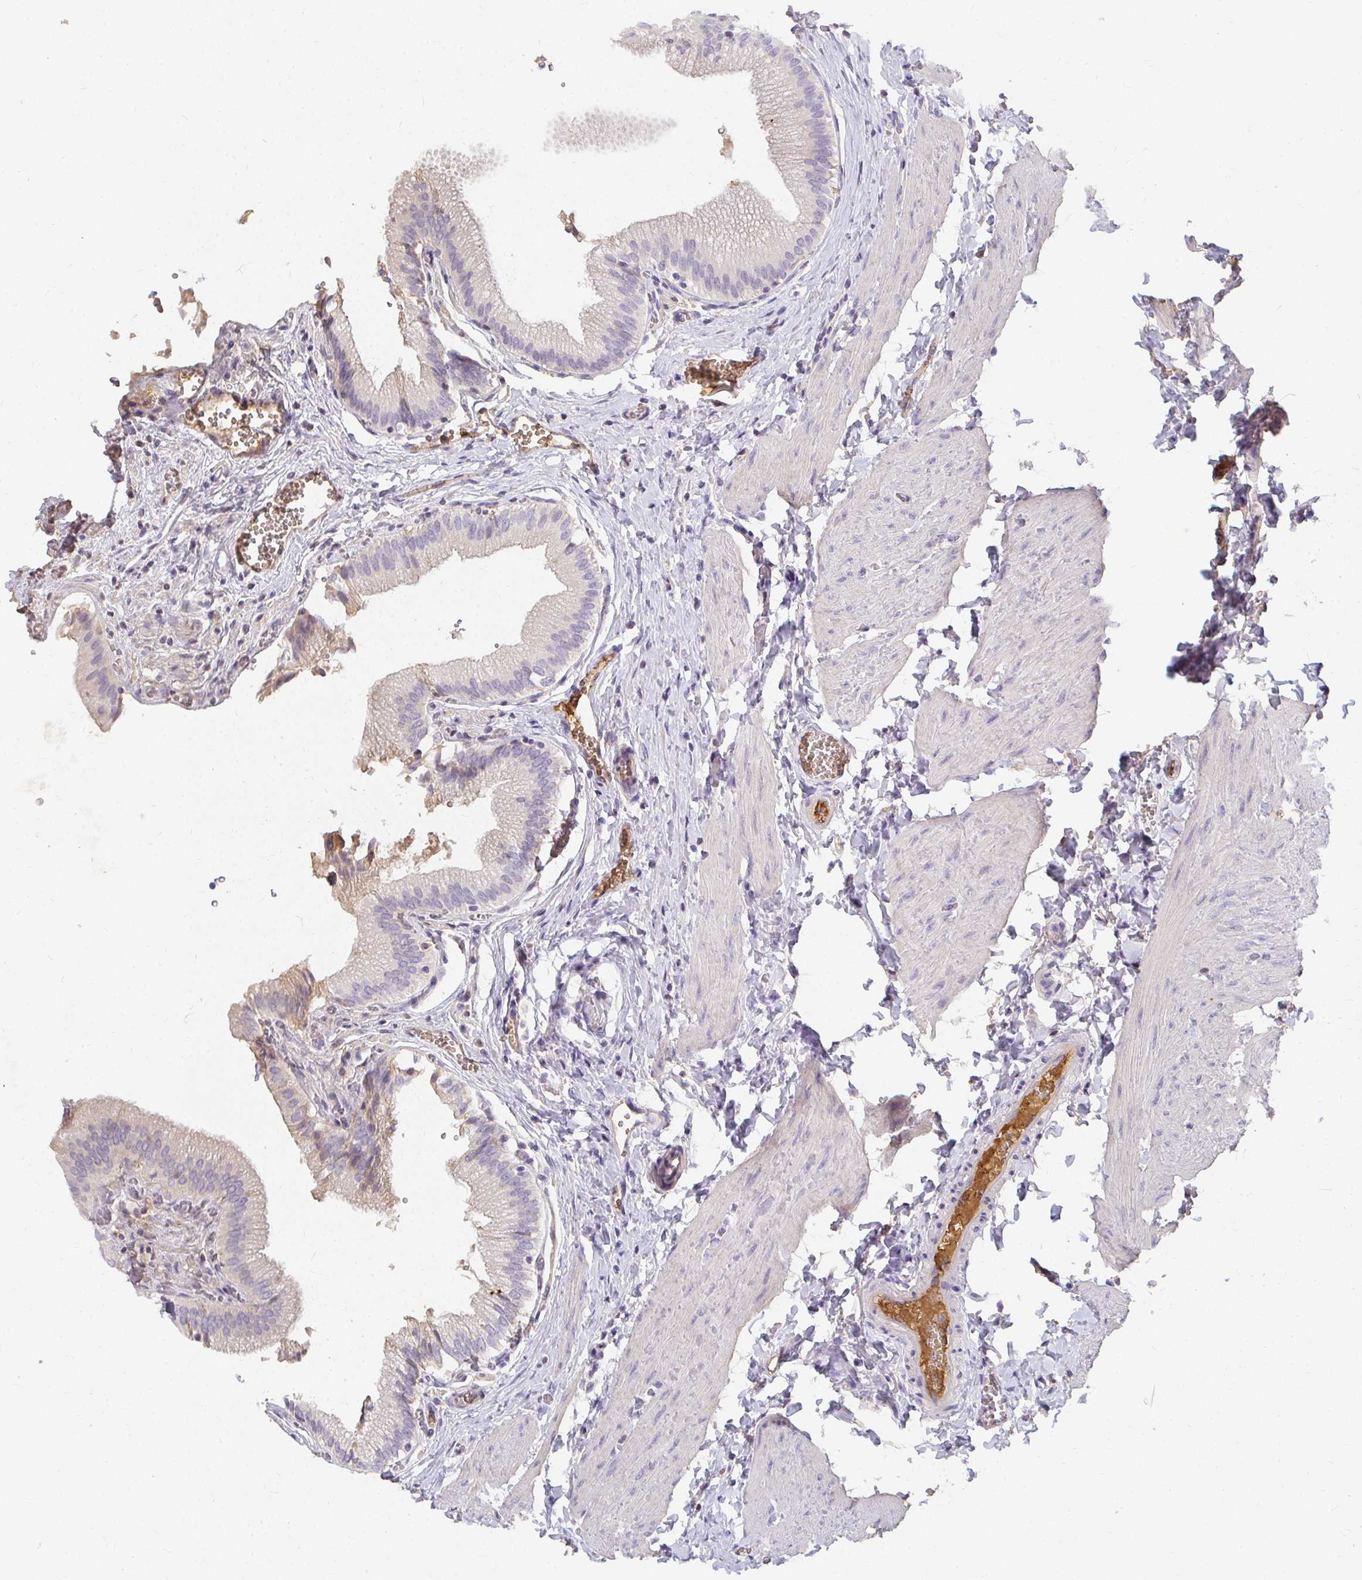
{"staining": {"intensity": "weak", "quantity": "<25%", "location": "cytoplasmic/membranous"}, "tissue": "gallbladder", "cell_type": "Glandular cells", "image_type": "normal", "snomed": [{"axis": "morphology", "description": "Normal tissue, NOS"}, {"axis": "topography", "description": "Gallbladder"}, {"axis": "topography", "description": "Peripheral nerve tissue"}], "caption": "Image shows no protein positivity in glandular cells of benign gallbladder. (DAB (3,3'-diaminobenzidine) IHC with hematoxylin counter stain).", "gene": "LOXL4", "patient": {"sex": "male", "age": 17}}